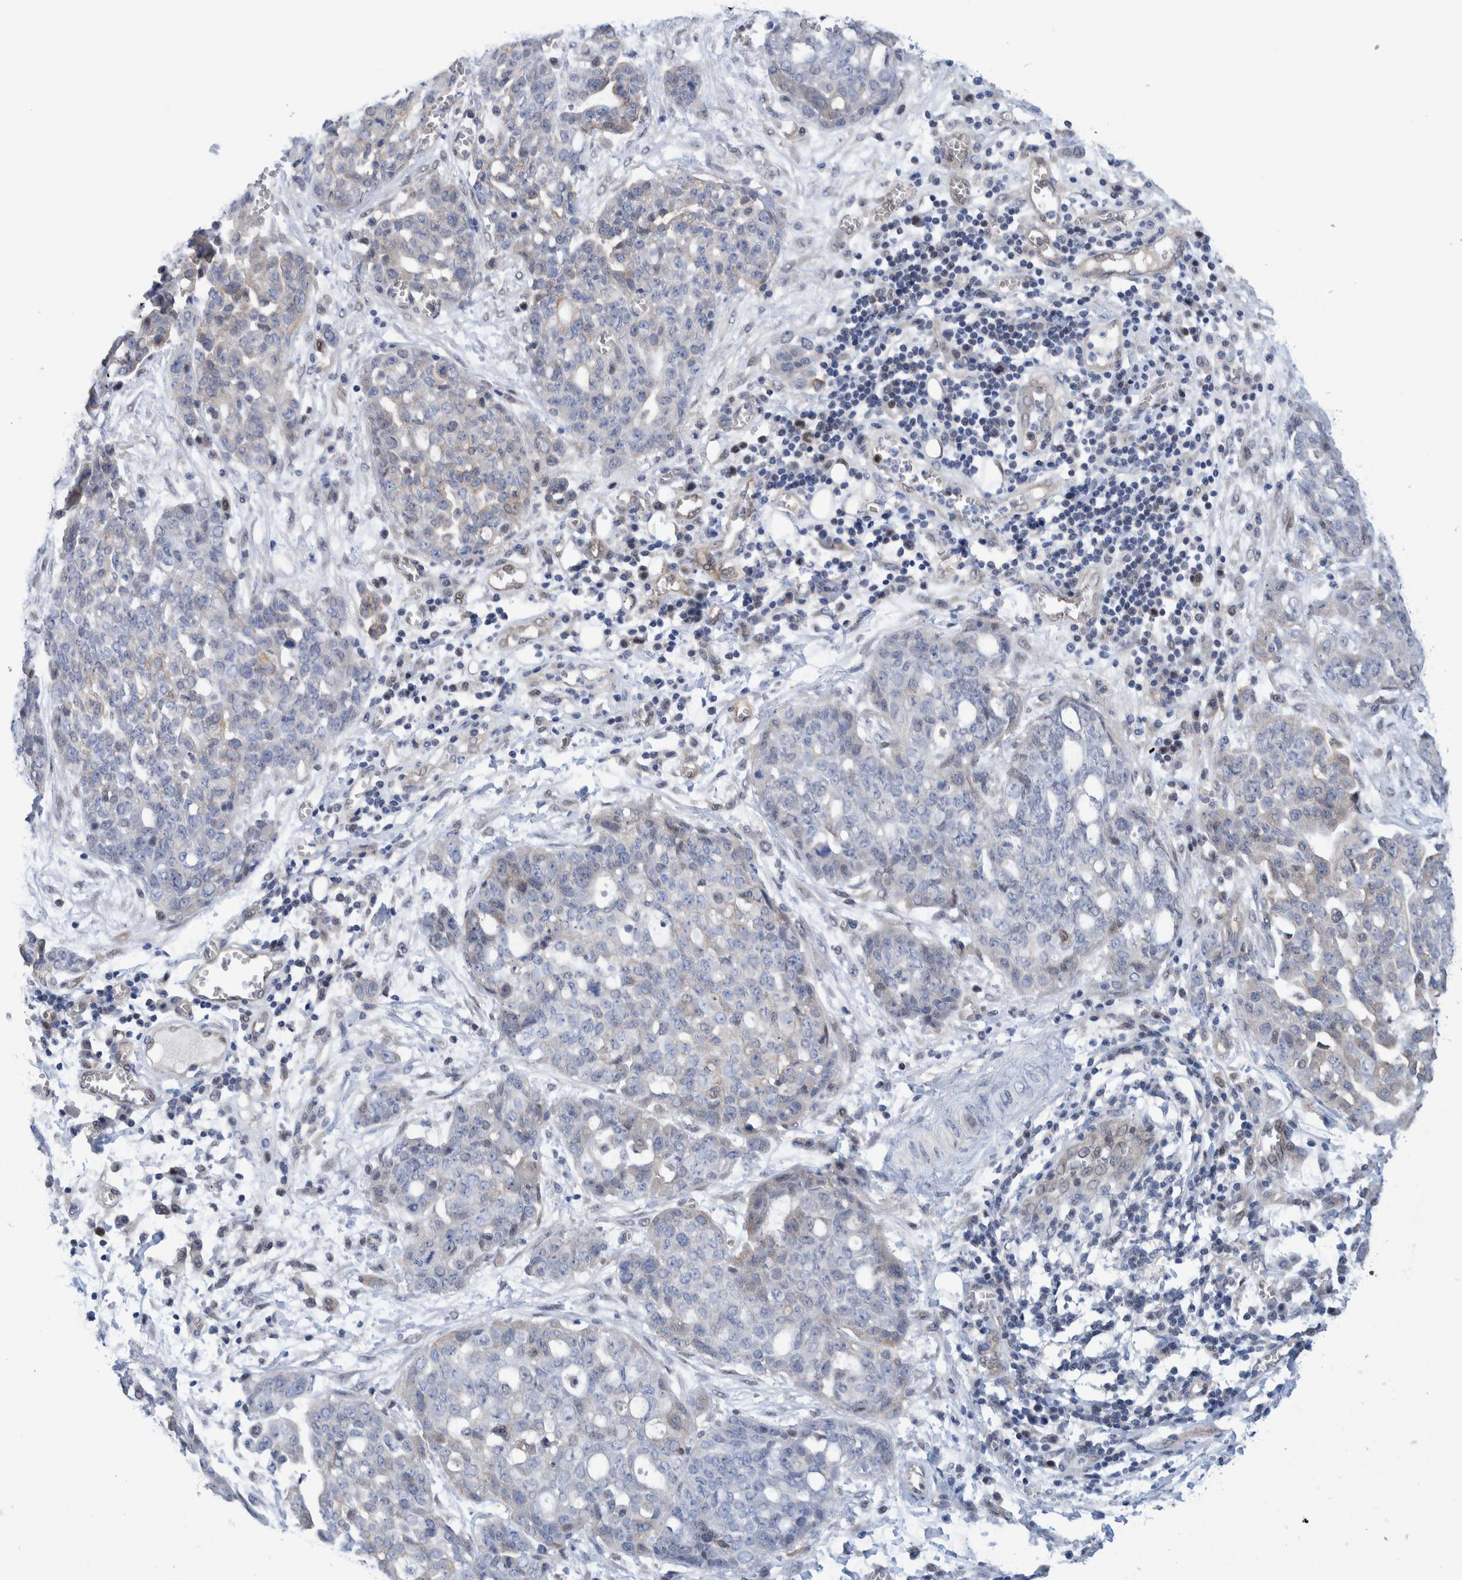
{"staining": {"intensity": "negative", "quantity": "none", "location": "none"}, "tissue": "ovarian cancer", "cell_type": "Tumor cells", "image_type": "cancer", "snomed": [{"axis": "morphology", "description": "Cystadenocarcinoma, serous, NOS"}, {"axis": "topography", "description": "Soft tissue"}, {"axis": "topography", "description": "Ovary"}], "caption": "IHC of human ovarian serous cystadenocarcinoma exhibits no positivity in tumor cells.", "gene": "PFAS", "patient": {"sex": "female", "age": 57}}